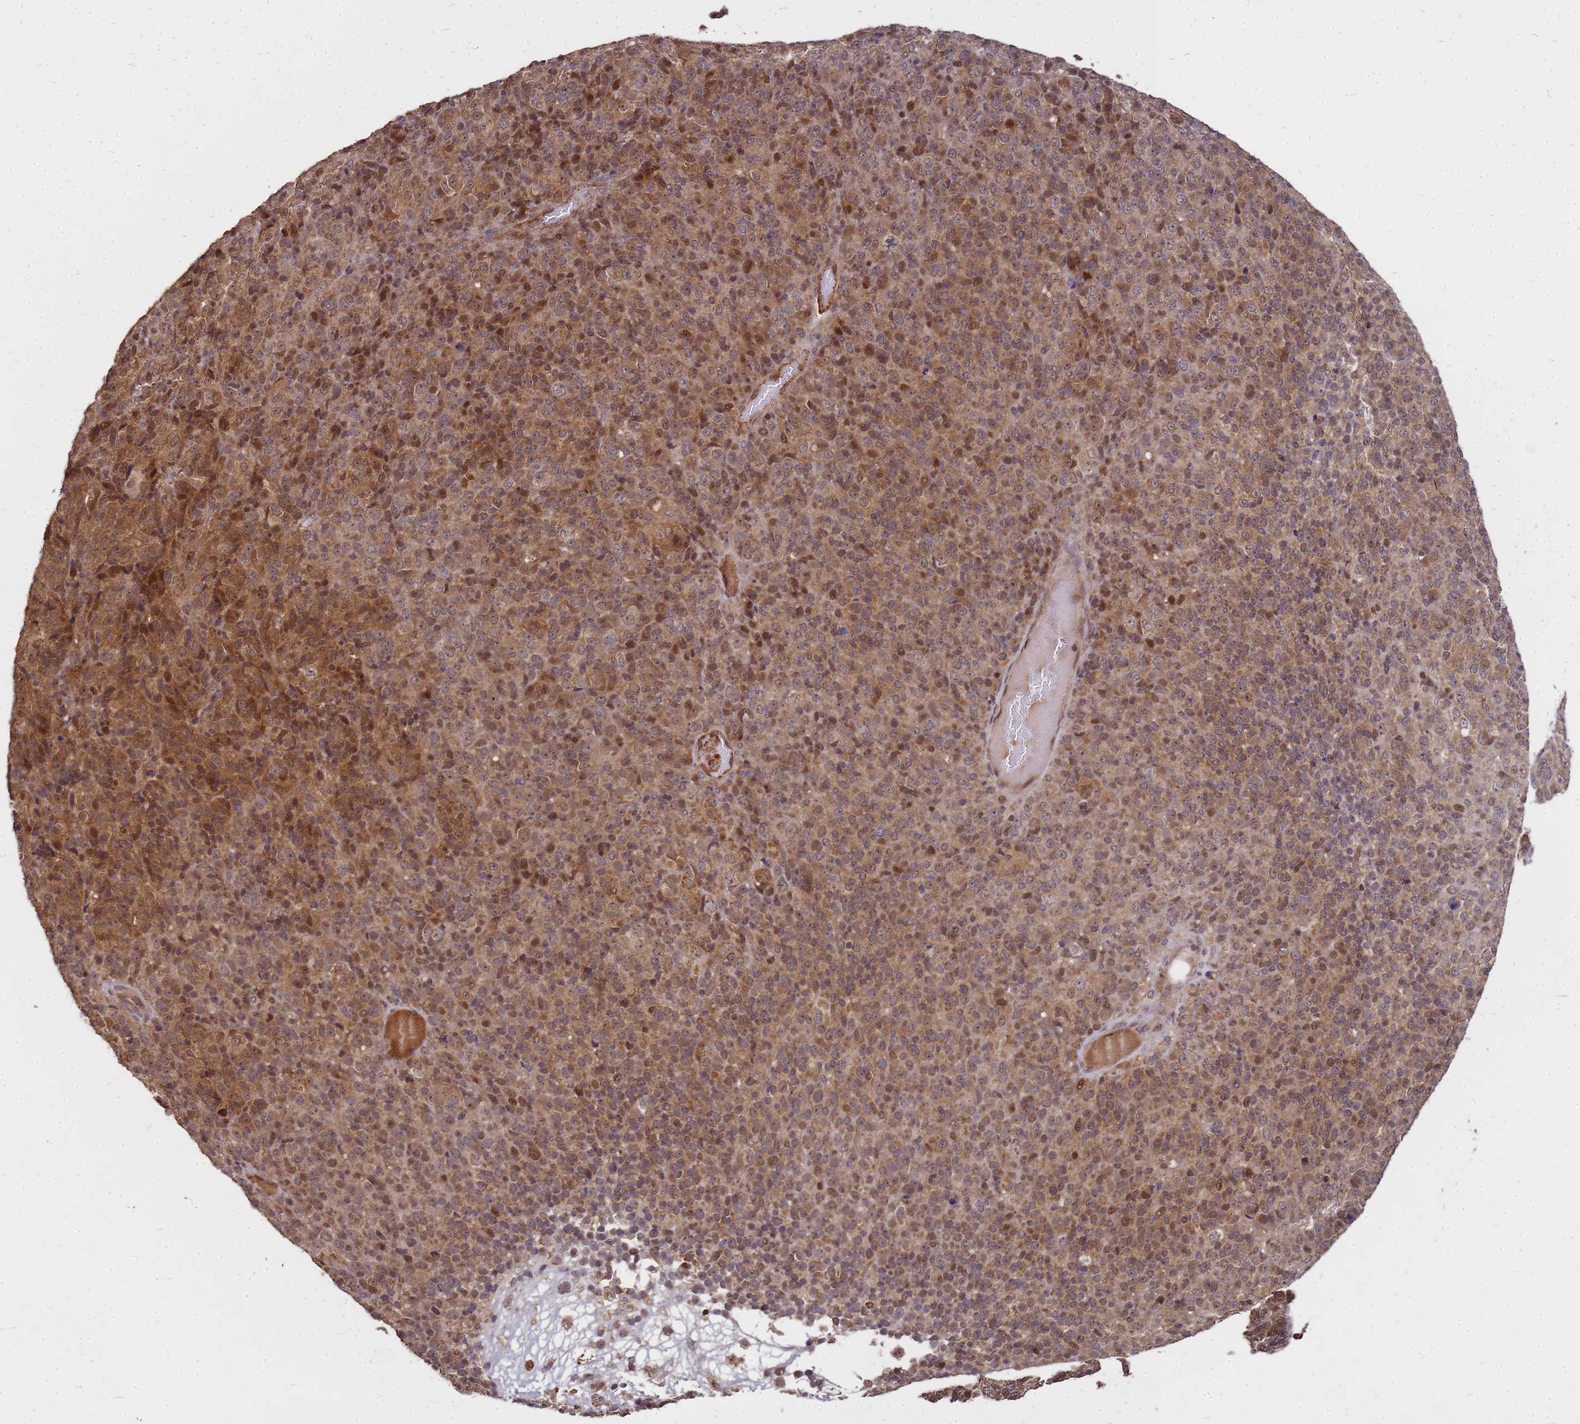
{"staining": {"intensity": "moderate", "quantity": ">75%", "location": "cytoplasmic/membranous,nuclear"}, "tissue": "melanoma", "cell_type": "Tumor cells", "image_type": "cancer", "snomed": [{"axis": "morphology", "description": "Malignant melanoma, Metastatic site"}, {"axis": "topography", "description": "Brain"}], "caption": "Brown immunohistochemical staining in malignant melanoma (metastatic site) exhibits moderate cytoplasmic/membranous and nuclear positivity in about >75% of tumor cells.", "gene": "CRBN", "patient": {"sex": "female", "age": 56}}